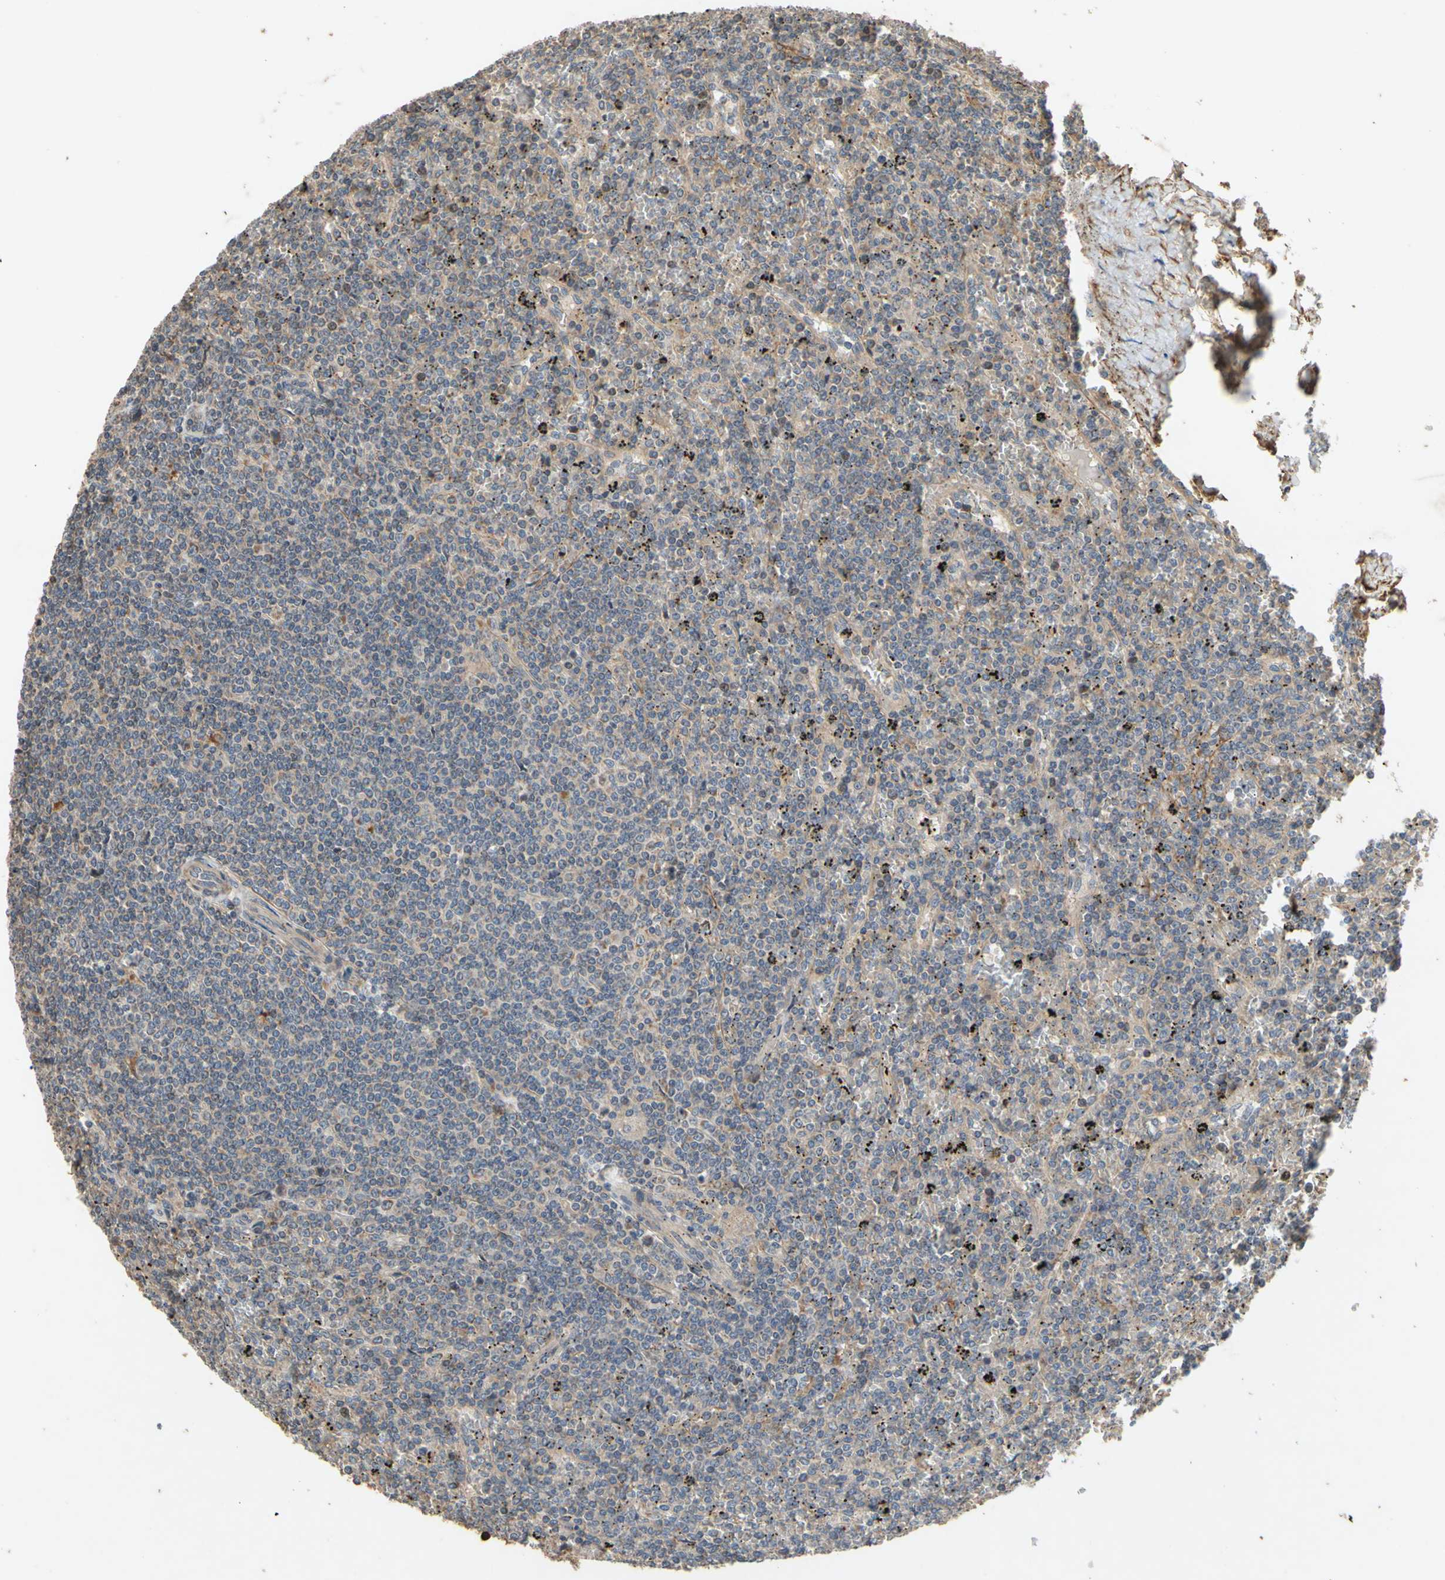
{"staining": {"intensity": "weak", "quantity": ">75%", "location": "cytoplasmic/membranous"}, "tissue": "lymphoma", "cell_type": "Tumor cells", "image_type": "cancer", "snomed": [{"axis": "morphology", "description": "Malignant lymphoma, non-Hodgkin's type, Low grade"}, {"axis": "topography", "description": "Spleen"}], "caption": "Immunohistochemical staining of human lymphoma reveals low levels of weak cytoplasmic/membranous protein positivity in approximately >75% of tumor cells. Using DAB (brown) and hematoxylin (blue) stains, captured at high magnification using brightfield microscopy.", "gene": "PARD6A", "patient": {"sex": "female", "age": 19}}